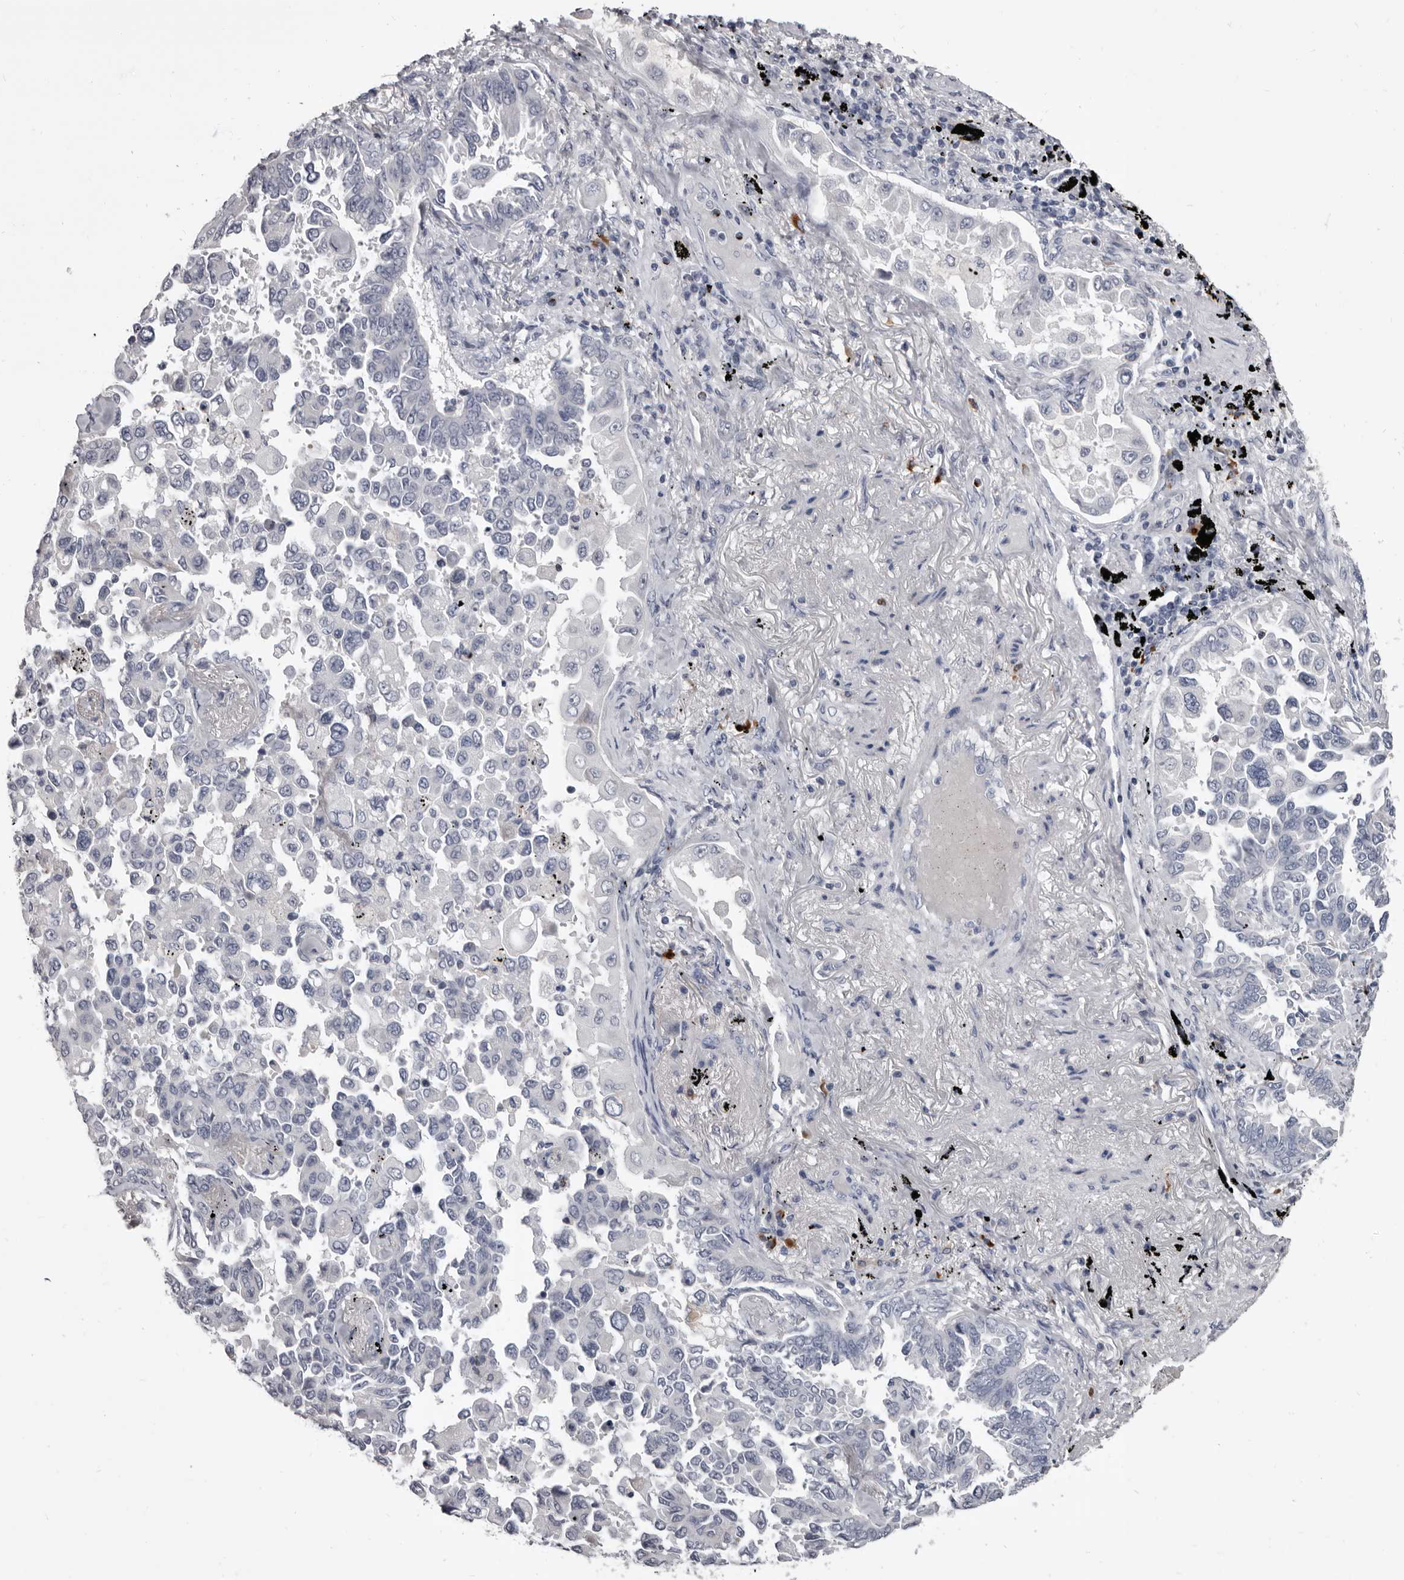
{"staining": {"intensity": "negative", "quantity": "none", "location": "none"}, "tissue": "lung cancer", "cell_type": "Tumor cells", "image_type": "cancer", "snomed": [{"axis": "morphology", "description": "Adenocarcinoma, NOS"}, {"axis": "topography", "description": "Lung"}], "caption": "Immunohistochemistry (IHC) of human lung cancer (adenocarcinoma) exhibits no positivity in tumor cells.", "gene": "GZMH", "patient": {"sex": "female", "age": 67}}